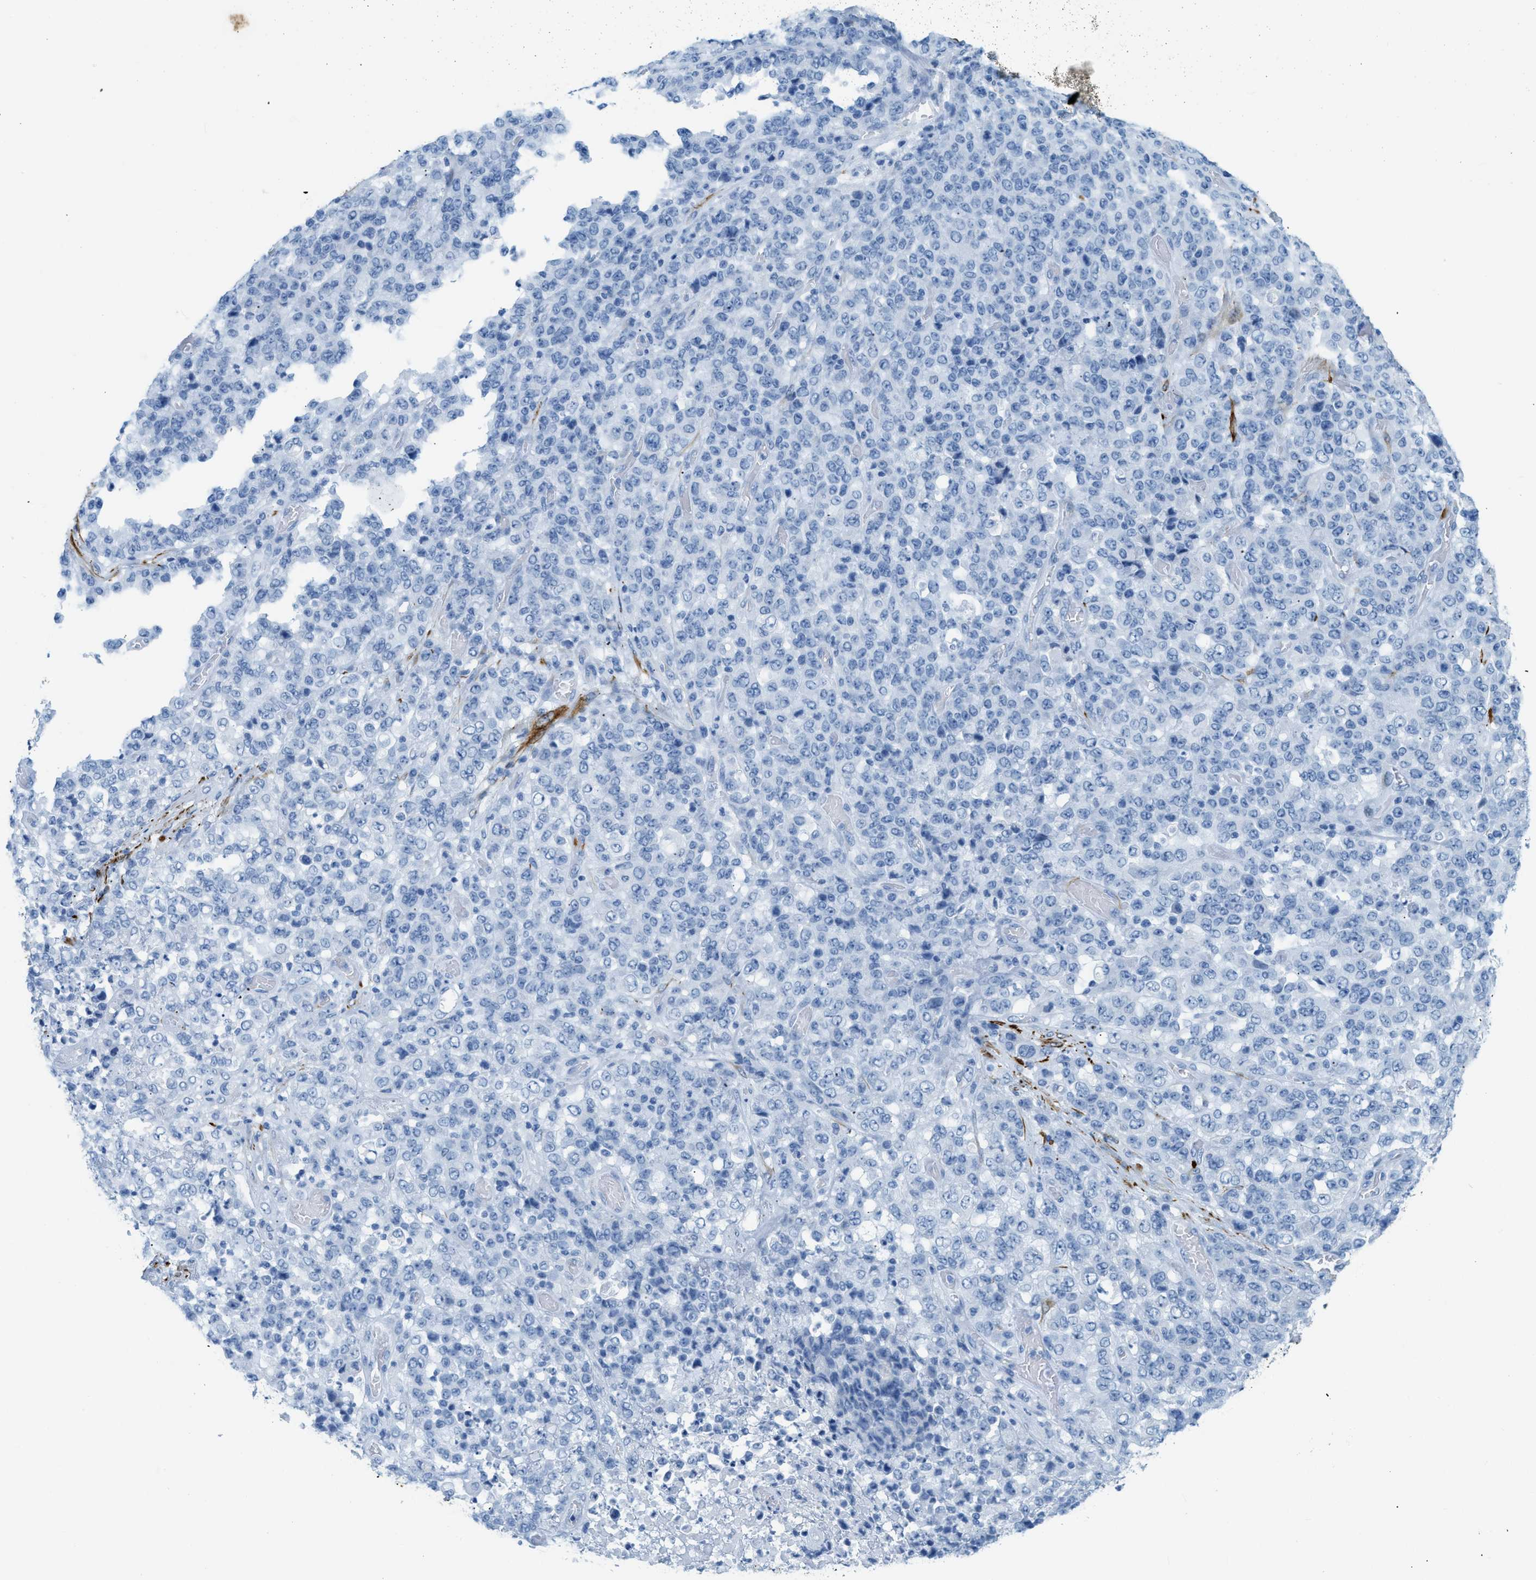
{"staining": {"intensity": "negative", "quantity": "none", "location": "none"}, "tissue": "stomach cancer", "cell_type": "Tumor cells", "image_type": "cancer", "snomed": [{"axis": "morphology", "description": "Adenocarcinoma, NOS"}, {"axis": "topography", "description": "Stomach"}], "caption": "The immunohistochemistry image has no significant positivity in tumor cells of stomach cancer tissue.", "gene": "DES", "patient": {"sex": "female", "age": 73}}